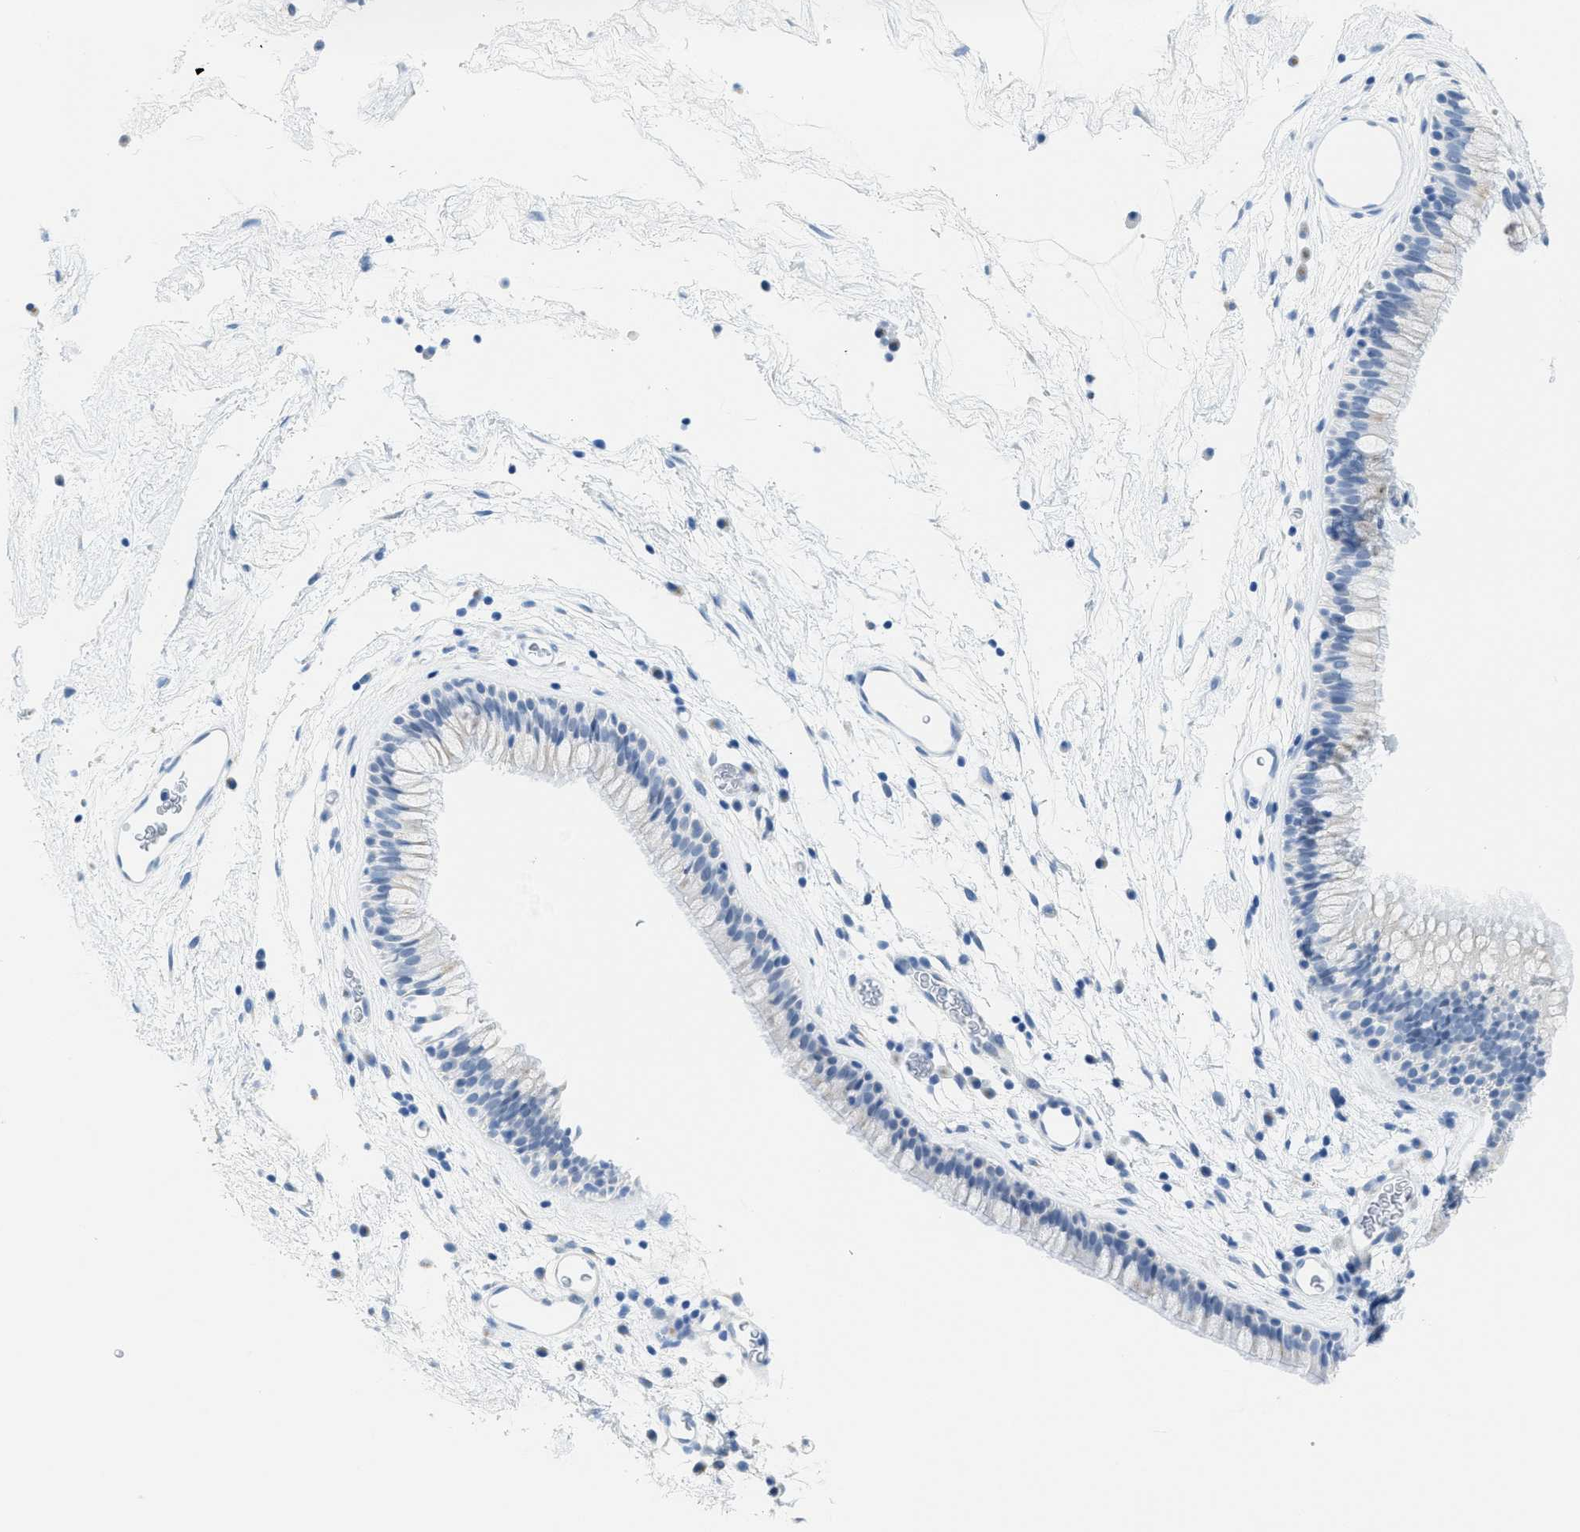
{"staining": {"intensity": "negative", "quantity": "none", "location": "none"}, "tissue": "nasopharynx", "cell_type": "Respiratory epithelial cells", "image_type": "normal", "snomed": [{"axis": "morphology", "description": "Normal tissue, NOS"}, {"axis": "morphology", "description": "Inflammation, NOS"}, {"axis": "topography", "description": "Nasopharynx"}], "caption": "Respiratory epithelial cells show no significant protein staining in normal nasopharynx. Brightfield microscopy of immunohistochemistry (IHC) stained with DAB (brown) and hematoxylin (blue), captured at high magnification.", "gene": "WDR4", "patient": {"sex": "male", "age": 48}}